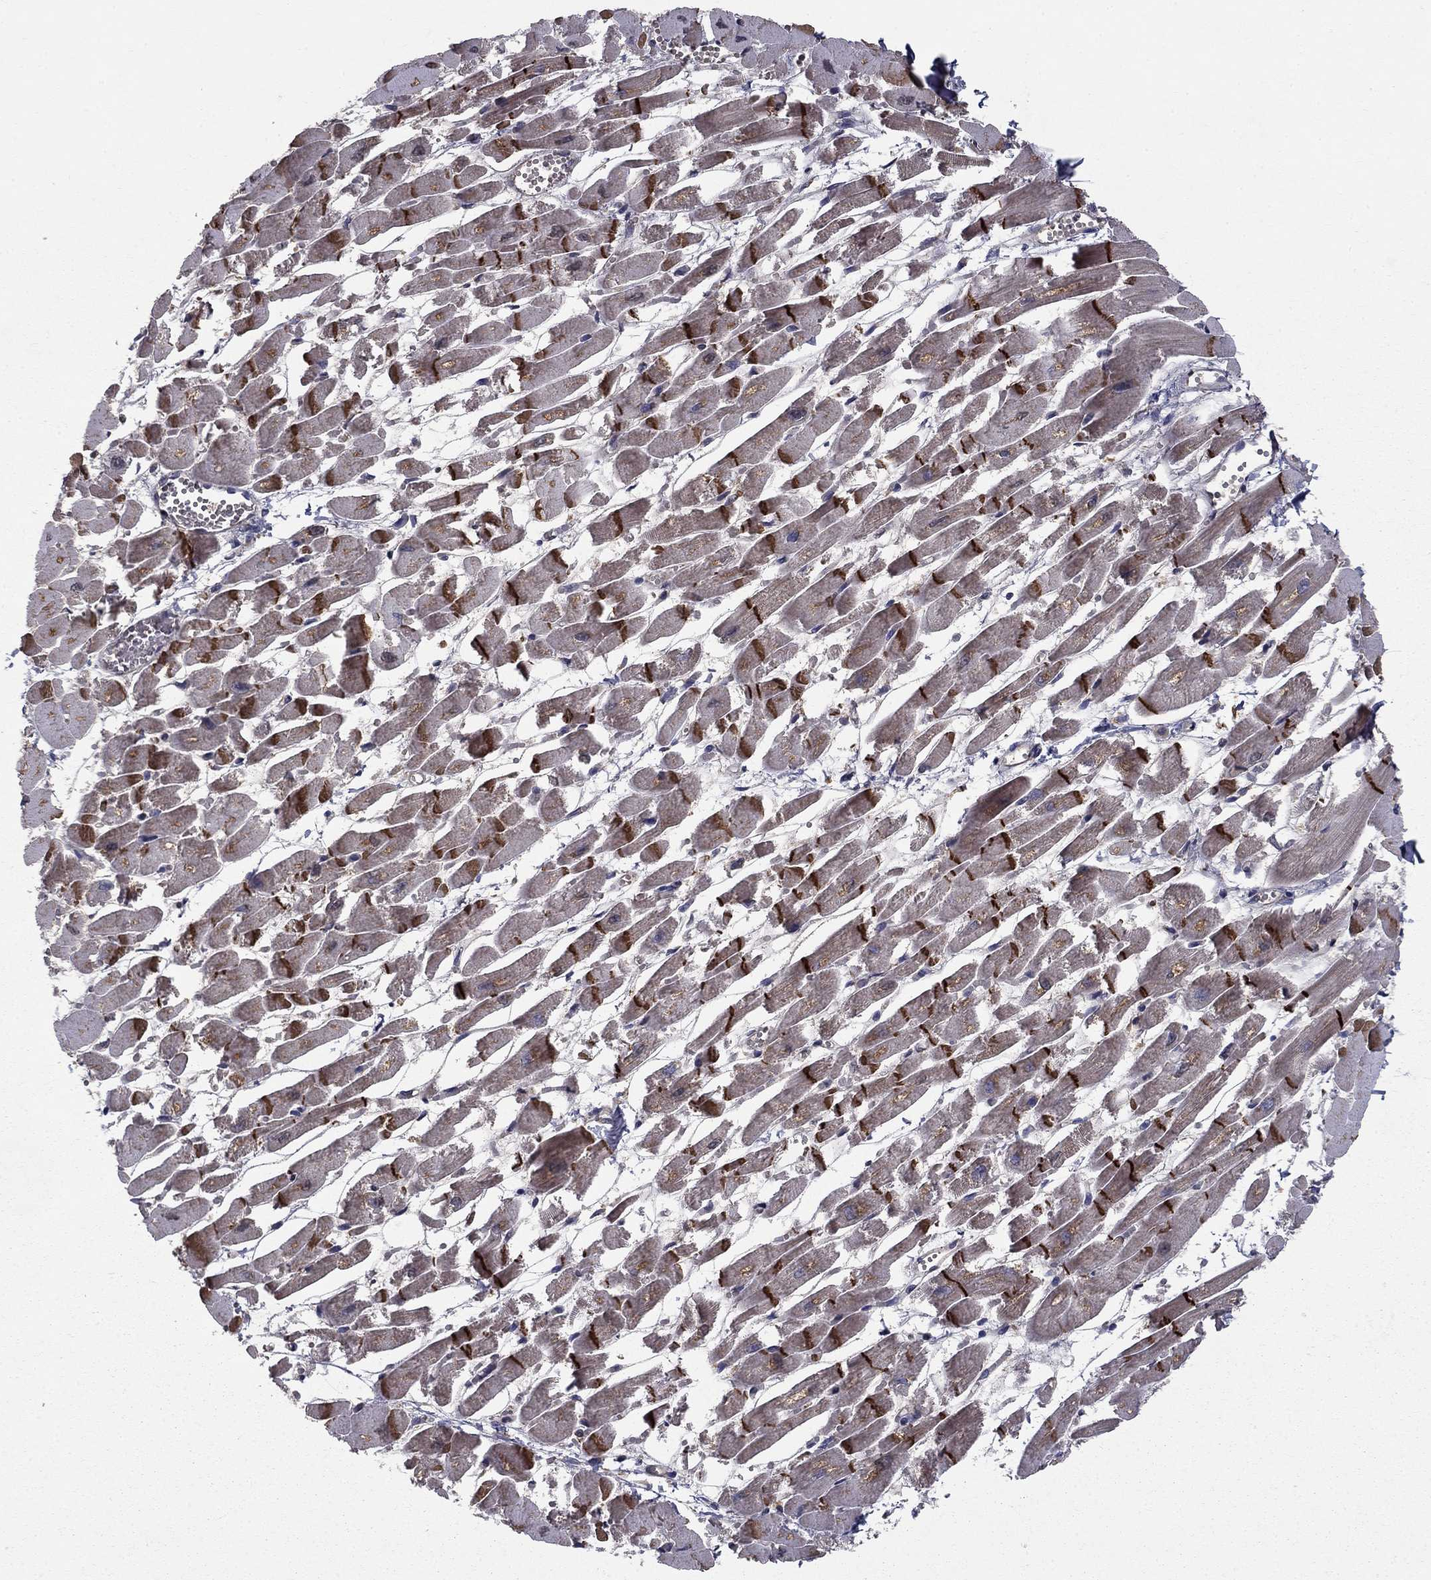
{"staining": {"intensity": "strong", "quantity": "<25%", "location": "cytoplasmic/membranous"}, "tissue": "heart muscle", "cell_type": "Cardiomyocytes", "image_type": "normal", "snomed": [{"axis": "morphology", "description": "Normal tissue, NOS"}, {"axis": "topography", "description": "Heart"}], "caption": "Immunohistochemical staining of normal human heart muscle exhibits medium levels of strong cytoplasmic/membranous expression in approximately <25% of cardiomyocytes. The staining was performed using DAB to visualize the protein expression in brown, while the nuclei were stained in blue with hematoxylin (Magnification: 20x).", "gene": "SLC2A13", "patient": {"sex": "female", "age": 52}}